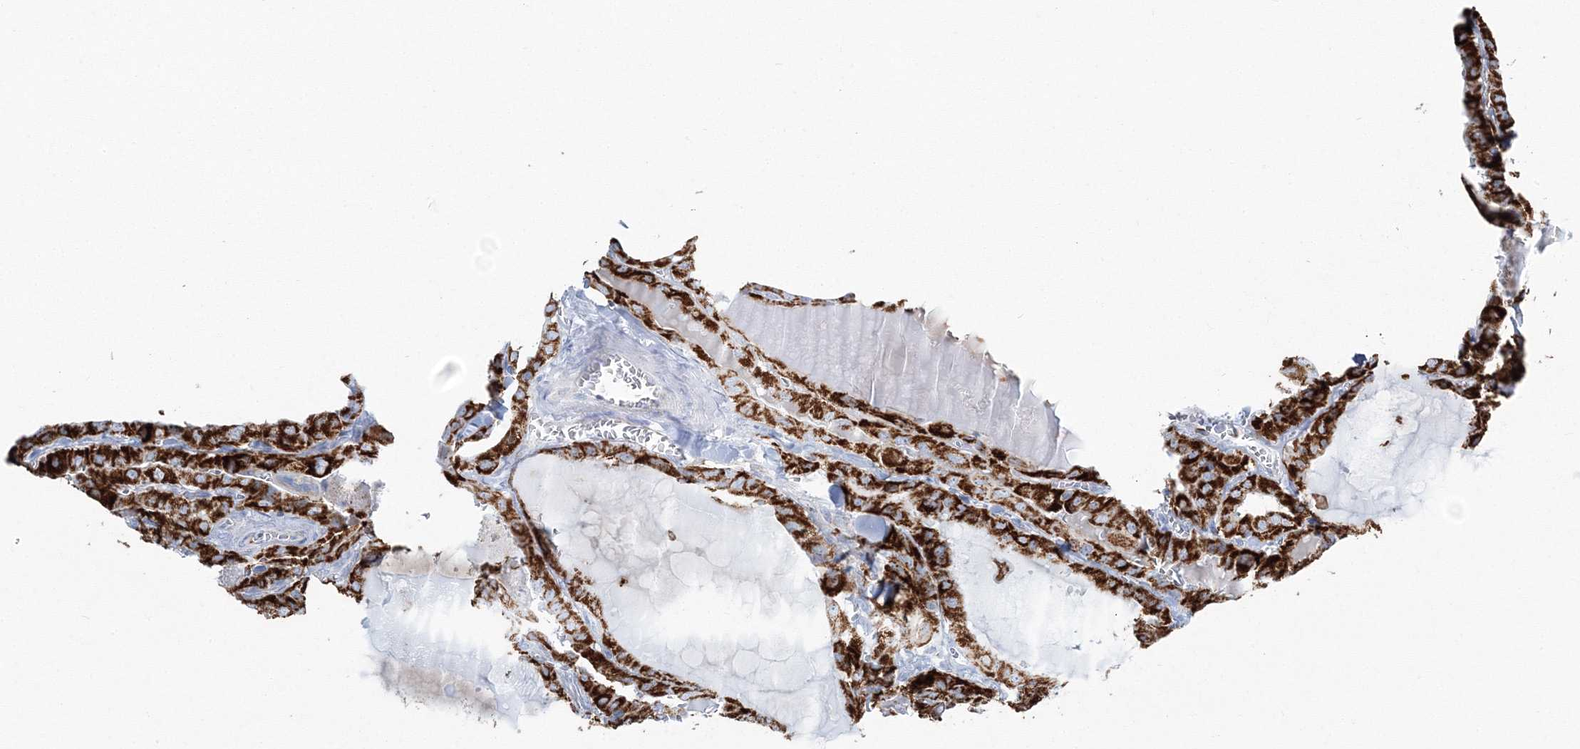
{"staining": {"intensity": "strong", "quantity": ">75%", "location": "cytoplasmic/membranous"}, "tissue": "thyroid cancer", "cell_type": "Tumor cells", "image_type": "cancer", "snomed": [{"axis": "morphology", "description": "Papillary adenocarcinoma, NOS"}, {"axis": "topography", "description": "Thyroid gland"}], "caption": "Approximately >75% of tumor cells in papillary adenocarcinoma (thyroid) reveal strong cytoplasmic/membranous protein staining as visualized by brown immunohistochemical staining.", "gene": "HIBCH", "patient": {"sex": "male", "age": 52}}